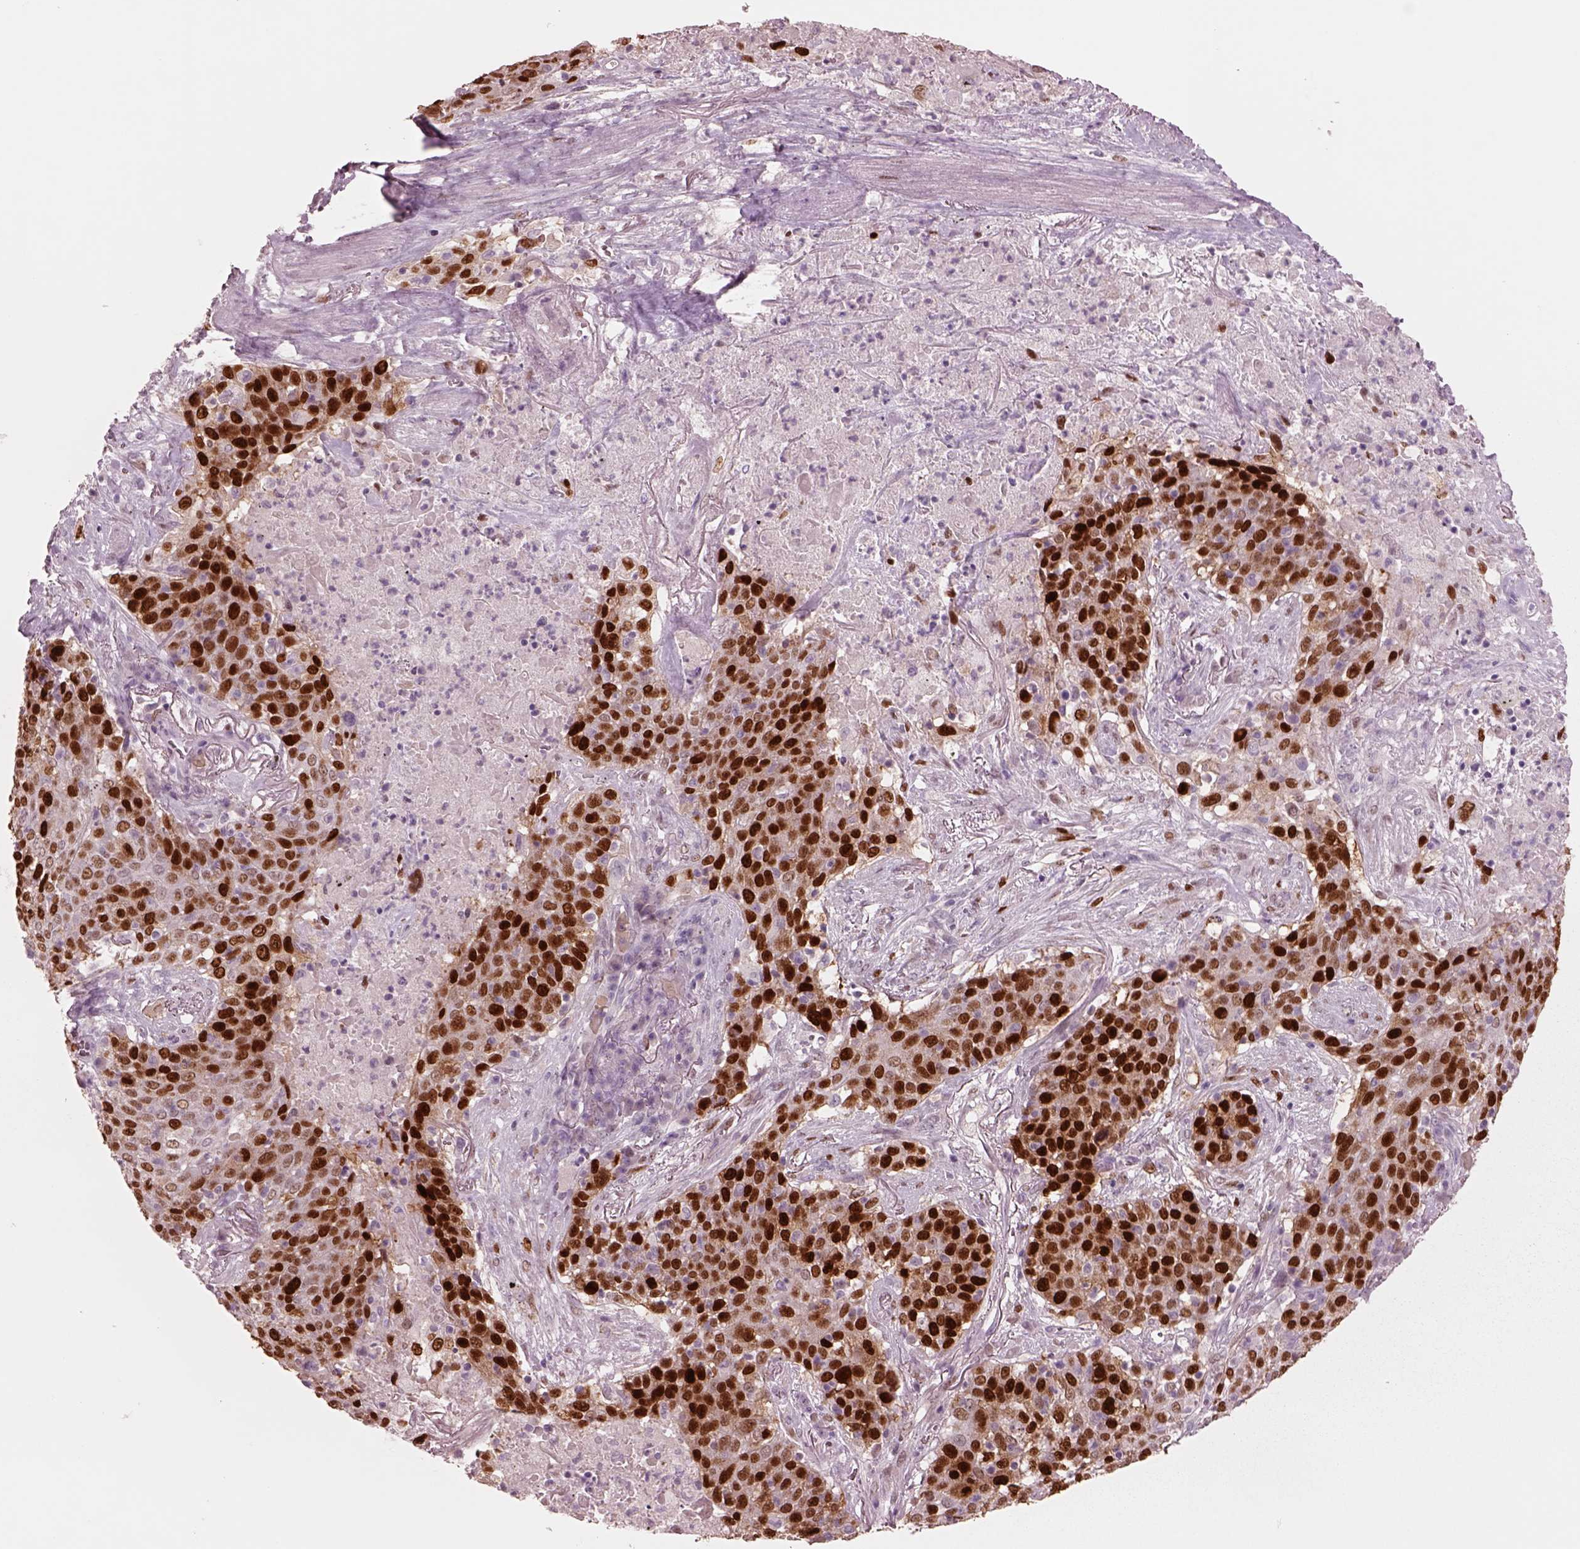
{"staining": {"intensity": "strong", "quantity": ">75%", "location": "nuclear"}, "tissue": "lung cancer", "cell_type": "Tumor cells", "image_type": "cancer", "snomed": [{"axis": "morphology", "description": "Squamous cell carcinoma, NOS"}, {"axis": "topography", "description": "Lung"}], "caption": "Immunohistochemical staining of human lung cancer (squamous cell carcinoma) demonstrates high levels of strong nuclear protein staining in approximately >75% of tumor cells.", "gene": "SOX9", "patient": {"sex": "male", "age": 82}}